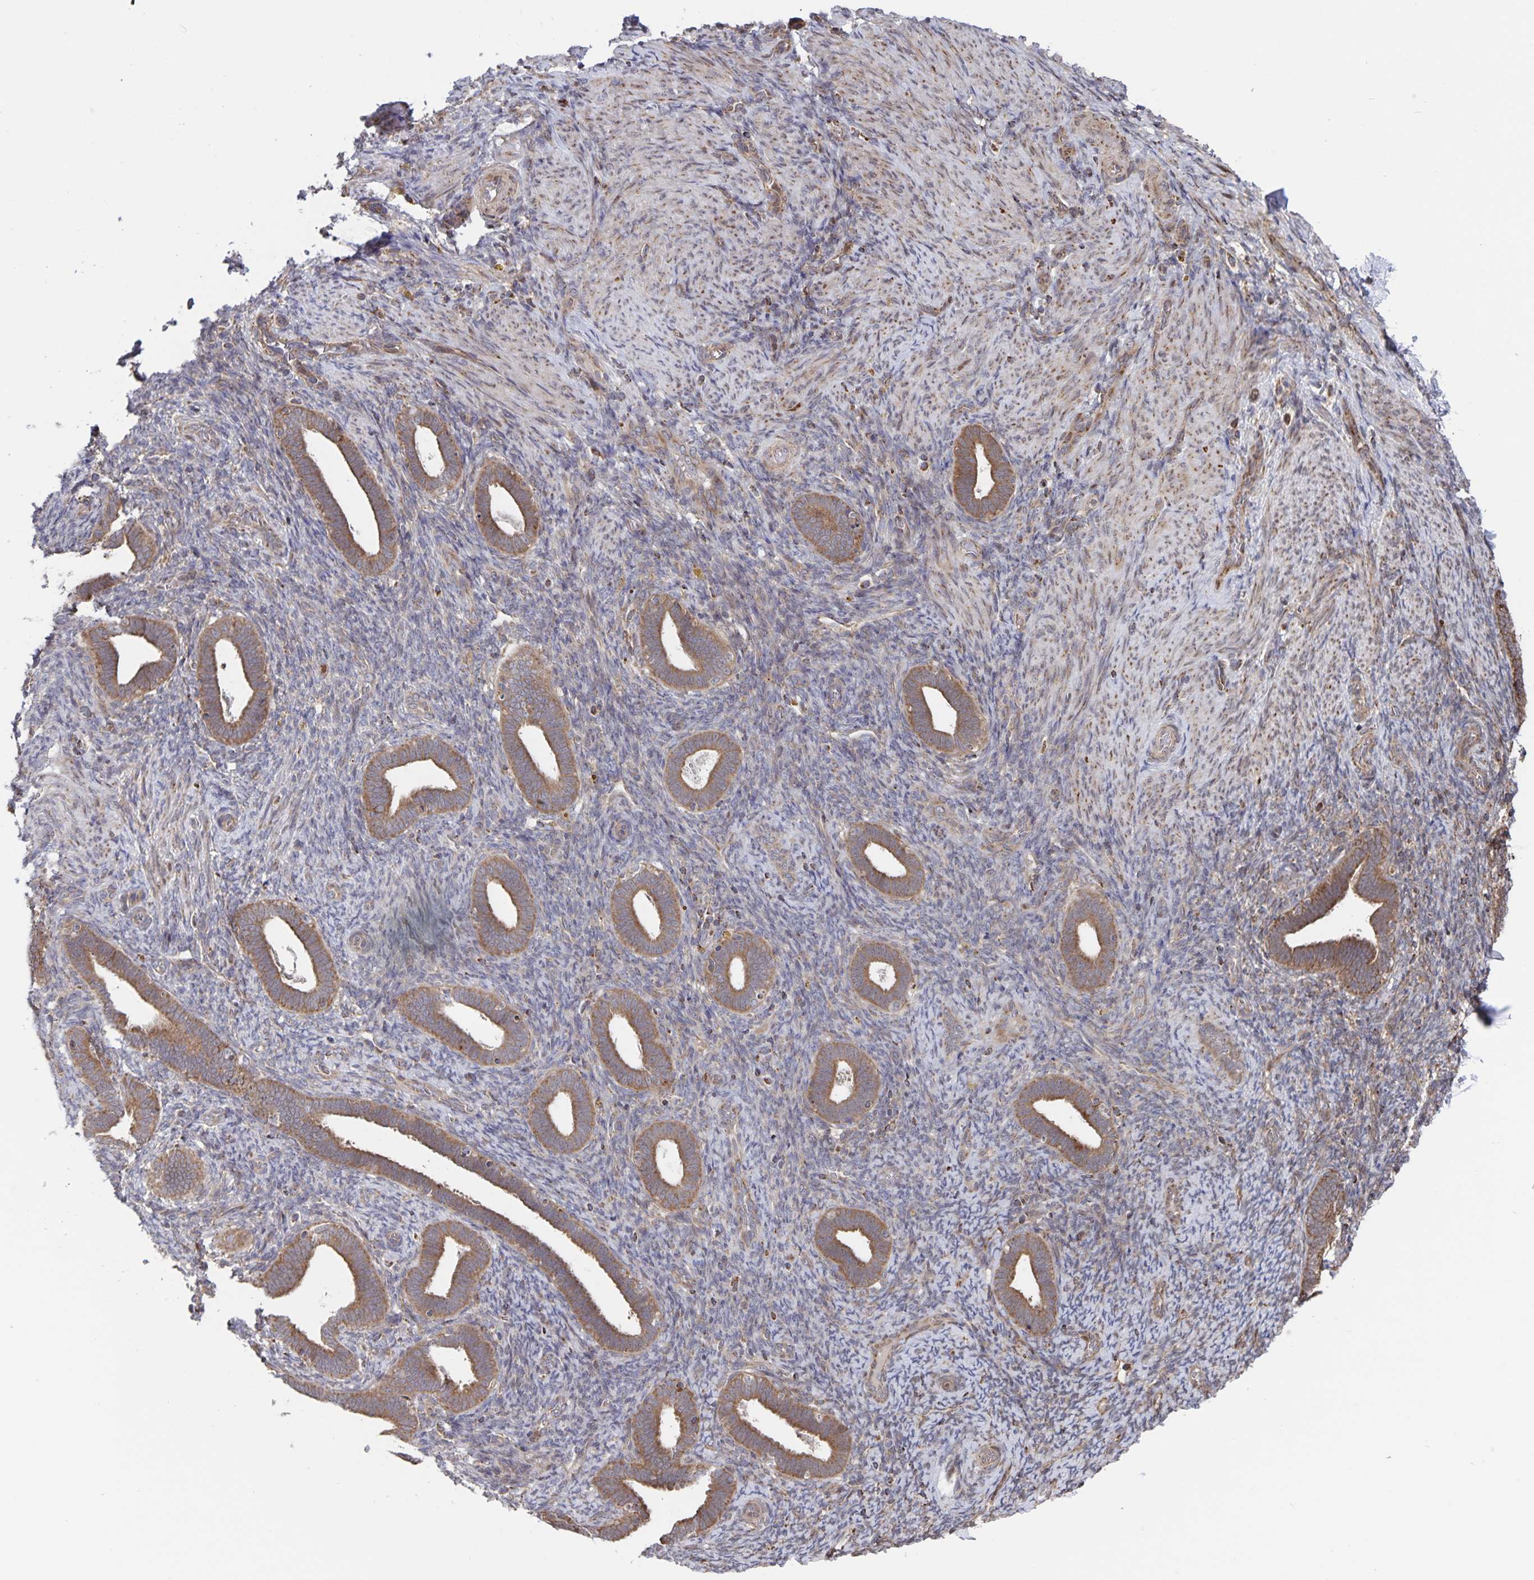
{"staining": {"intensity": "negative", "quantity": "none", "location": "none"}, "tissue": "endometrium", "cell_type": "Cells in endometrial stroma", "image_type": "normal", "snomed": [{"axis": "morphology", "description": "Normal tissue, NOS"}, {"axis": "topography", "description": "Endometrium"}], "caption": "DAB immunohistochemical staining of normal endometrium shows no significant staining in cells in endometrial stroma.", "gene": "ACACA", "patient": {"sex": "female", "age": 34}}